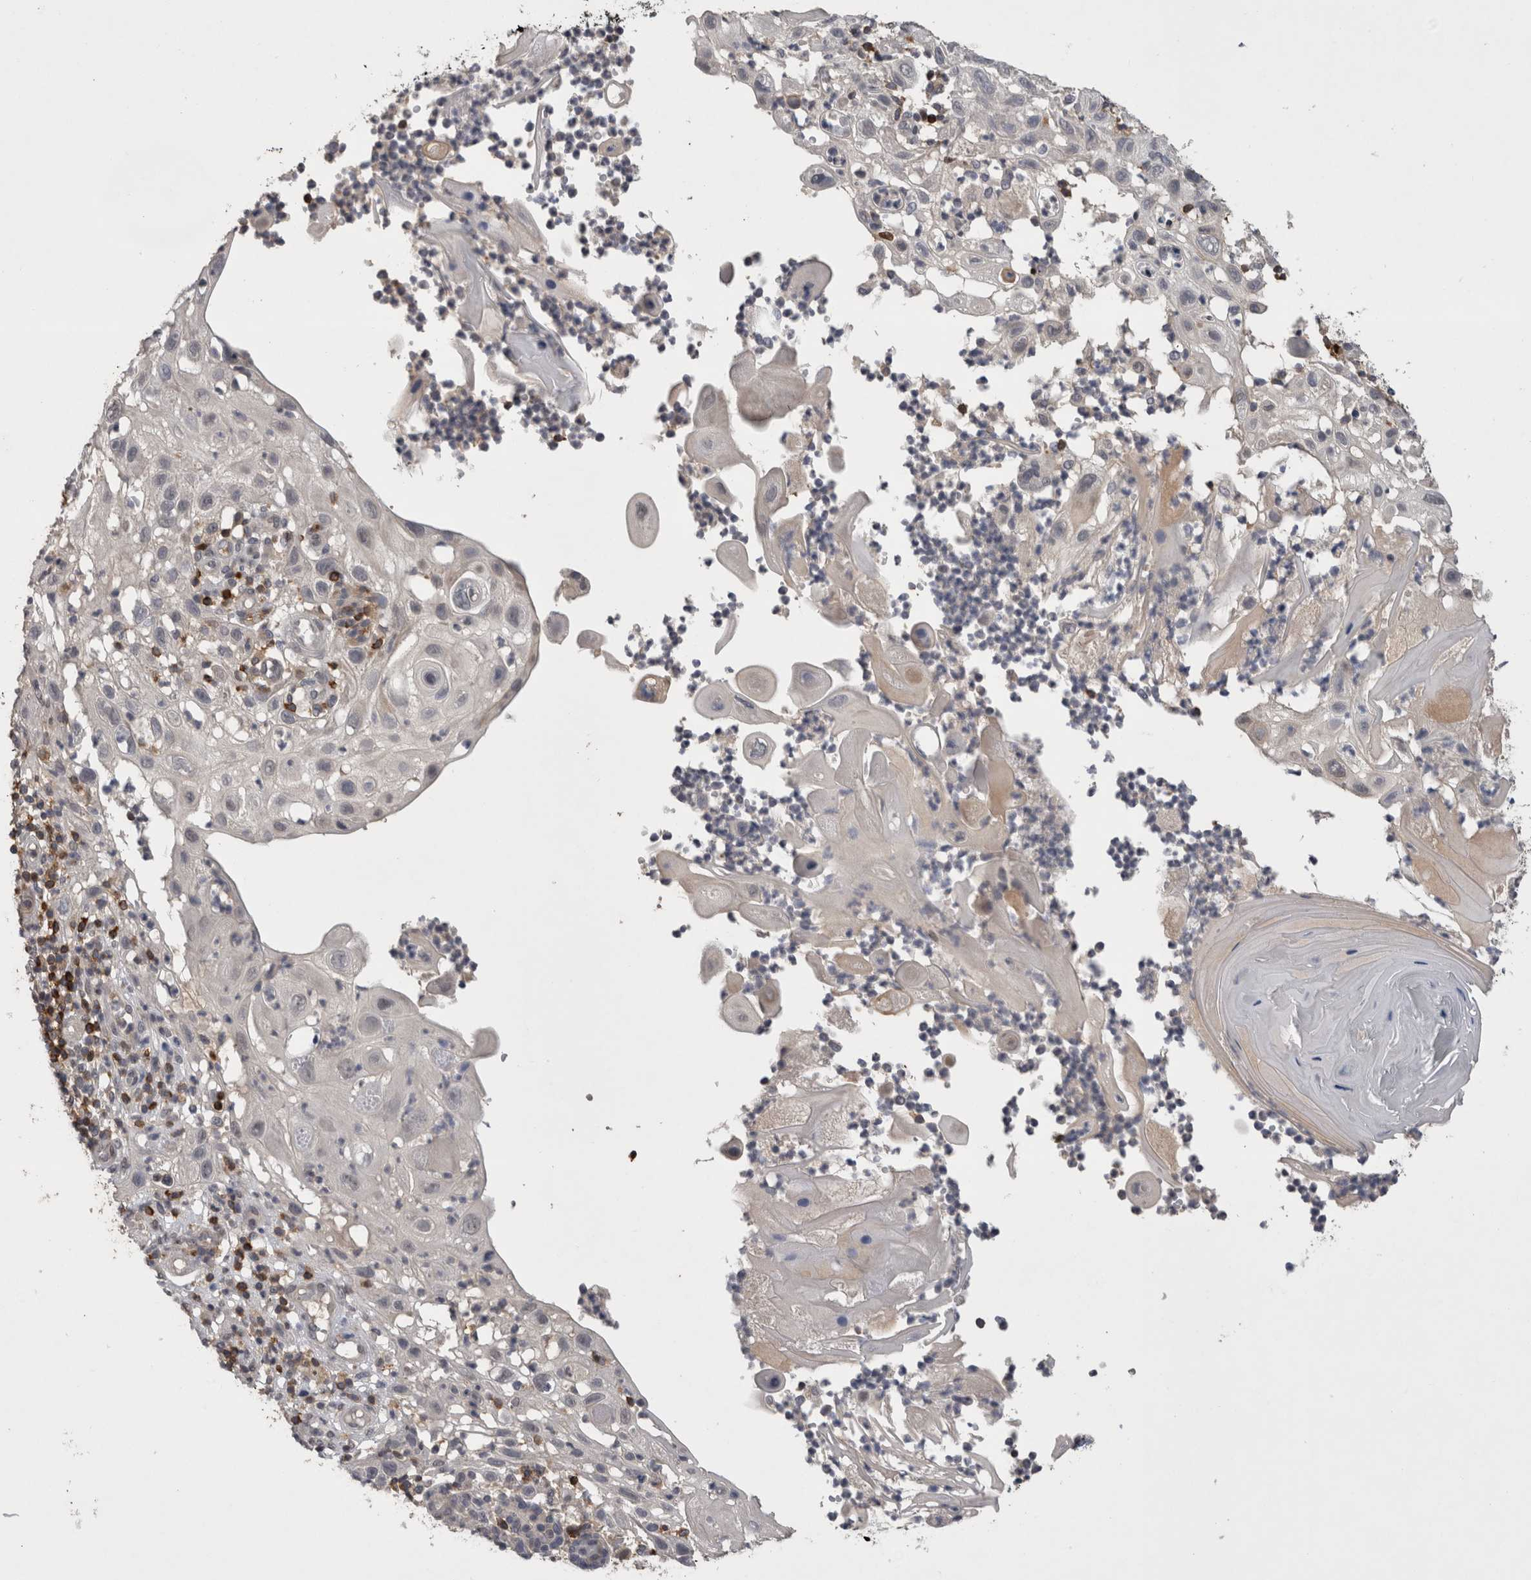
{"staining": {"intensity": "negative", "quantity": "none", "location": "none"}, "tissue": "skin cancer", "cell_type": "Tumor cells", "image_type": "cancer", "snomed": [{"axis": "morphology", "description": "Normal tissue, NOS"}, {"axis": "morphology", "description": "Squamous cell carcinoma, NOS"}, {"axis": "topography", "description": "Skin"}], "caption": "IHC histopathology image of neoplastic tissue: human skin cancer stained with DAB reveals no significant protein expression in tumor cells.", "gene": "NFATC2", "patient": {"sex": "female", "age": 96}}